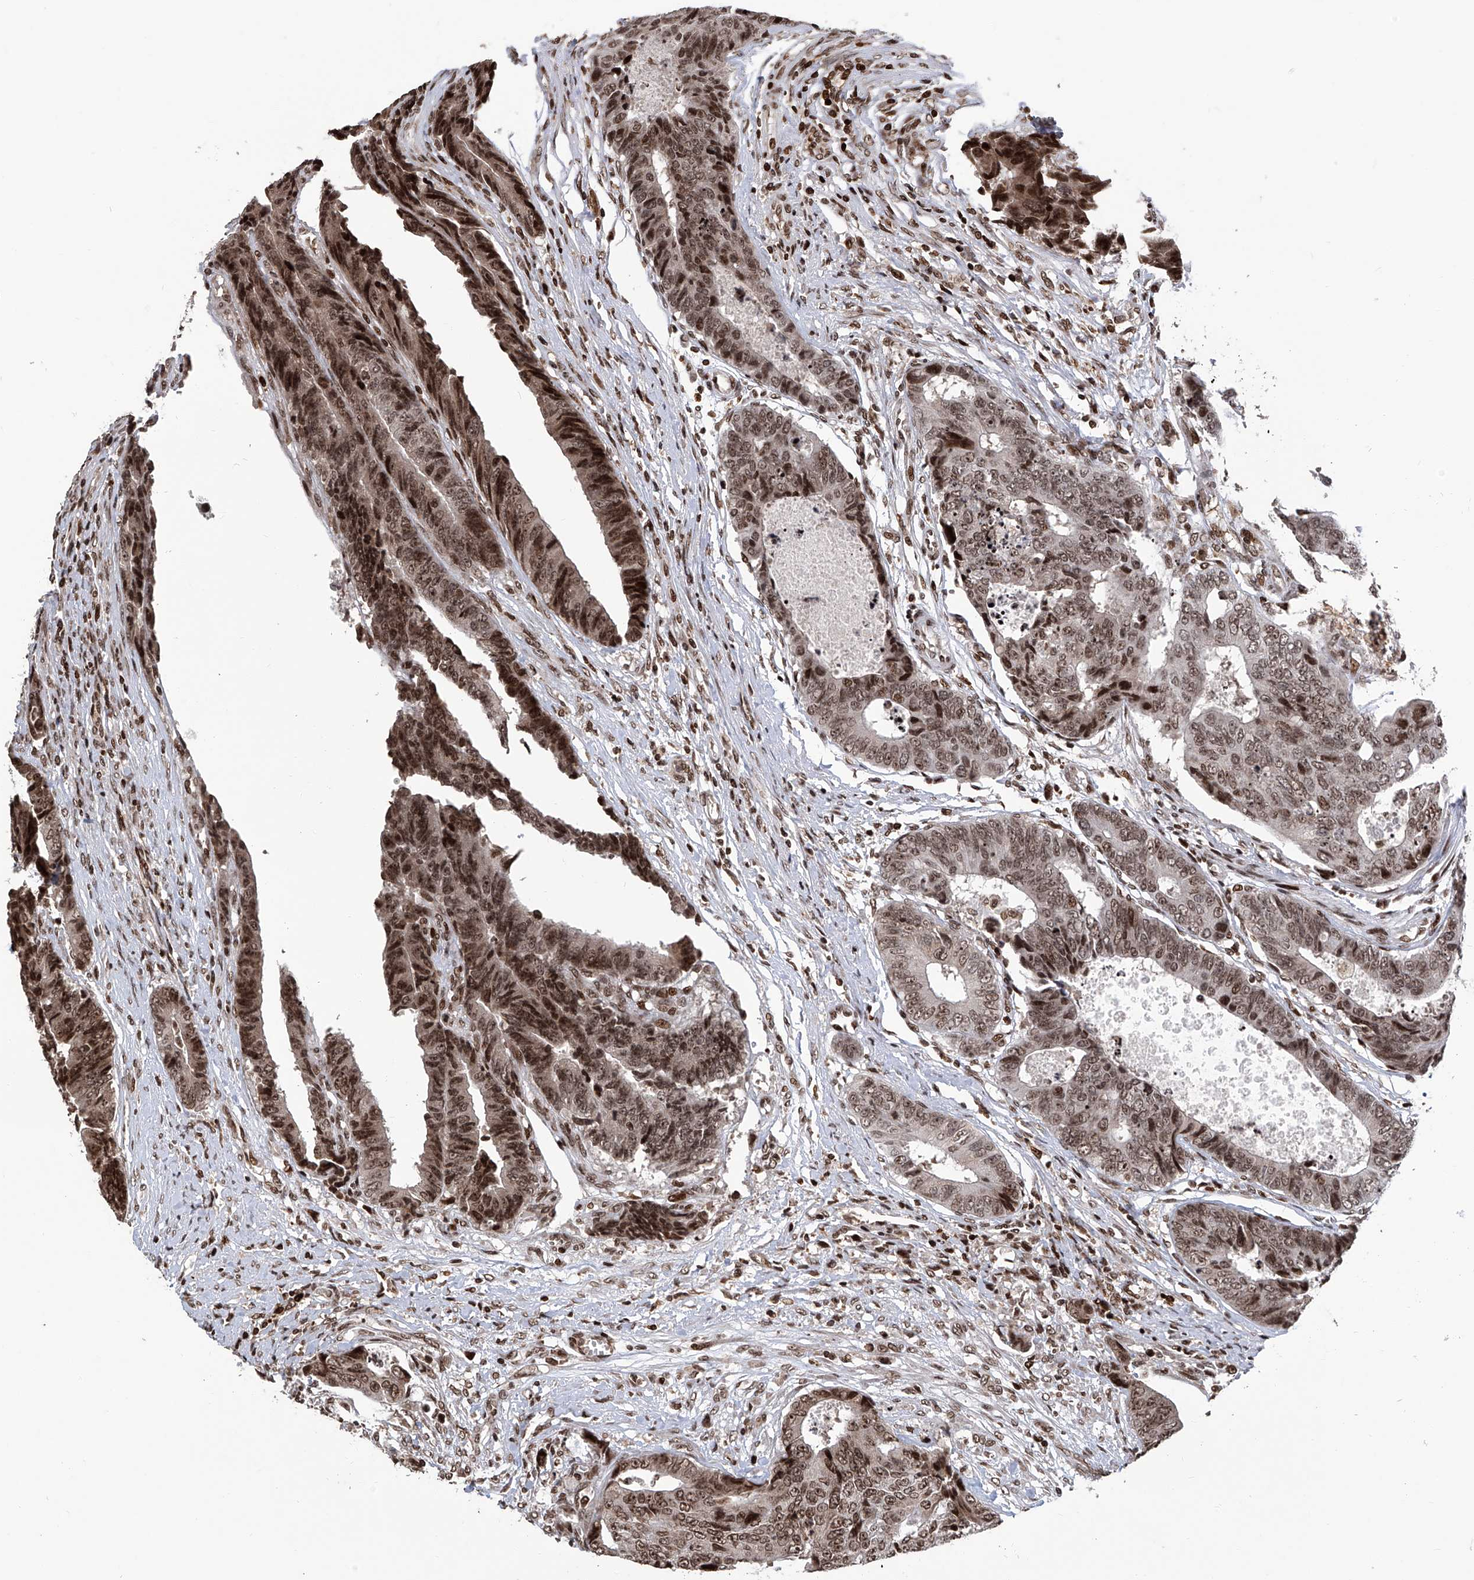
{"staining": {"intensity": "moderate", "quantity": ">75%", "location": "nuclear"}, "tissue": "colorectal cancer", "cell_type": "Tumor cells", "image_type": "cancer", "snomed": [{"axis": "morphology", "description": "Adenocarcinoma, NOS"}, {"axis": "topography", "description": "Rectum"}], "caption": "Tumor cells reveal moderate nuclear positivity in approximately >75% of cells in colorectal cancer (adenocarcinoma).", "gene": "PAK1IP1", "patient": {"sex": "male", "age": 84}}